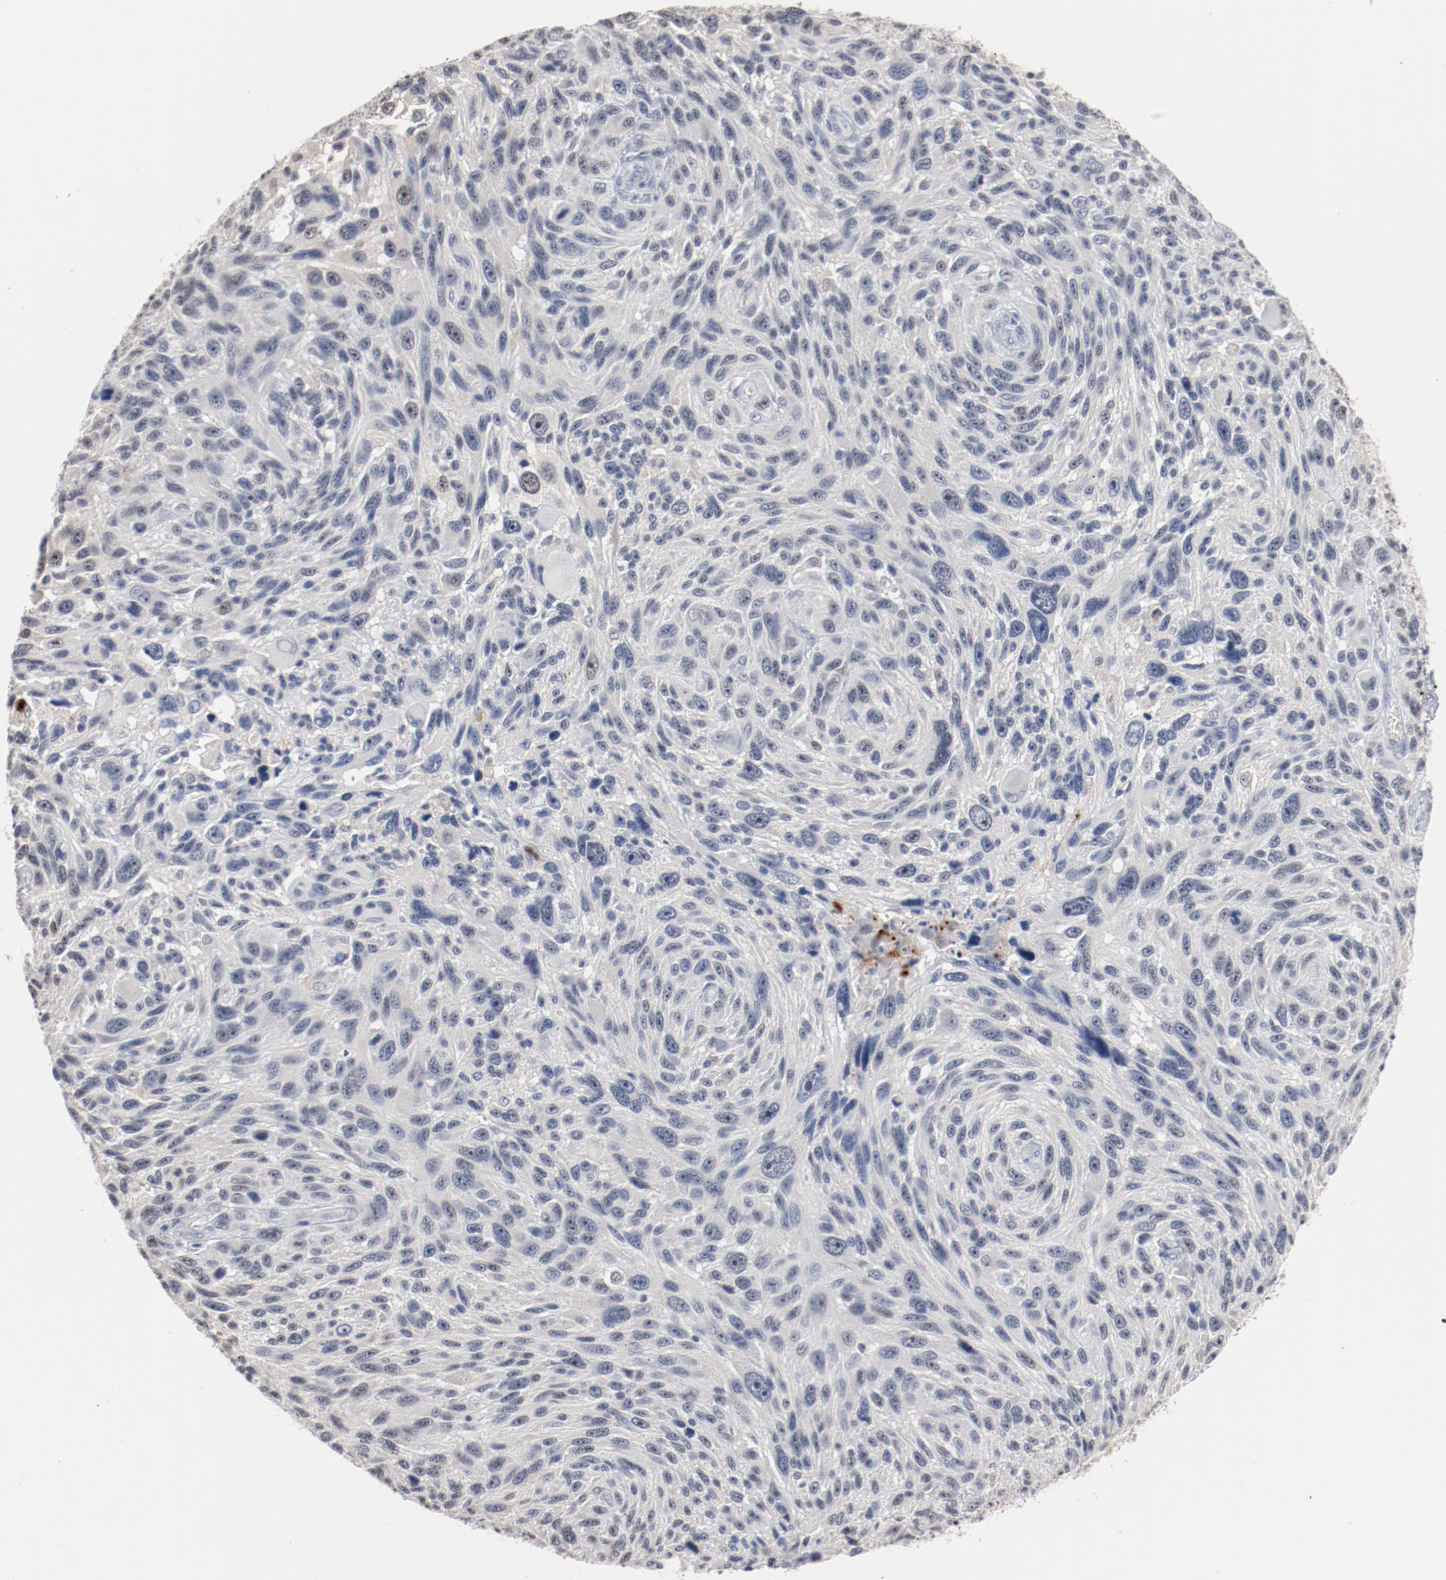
{"staining": {"intensity": "negative", "quantity": "none", "location": "none"}, "tissue": "melanoma", "cell_type": "Tumor cells", "image_type": "cancer", "snomed": [{"axis": "morphology", "description": "Malignant melanoma, NOS"}, {"axis": "topography", "description": "Skin"}], "caption": "Histopathology image shows no protein expression in tumor cells of melanoma tissue.", "gene": "ERICH1", "patient": {"sex": "male", "age": 53}}